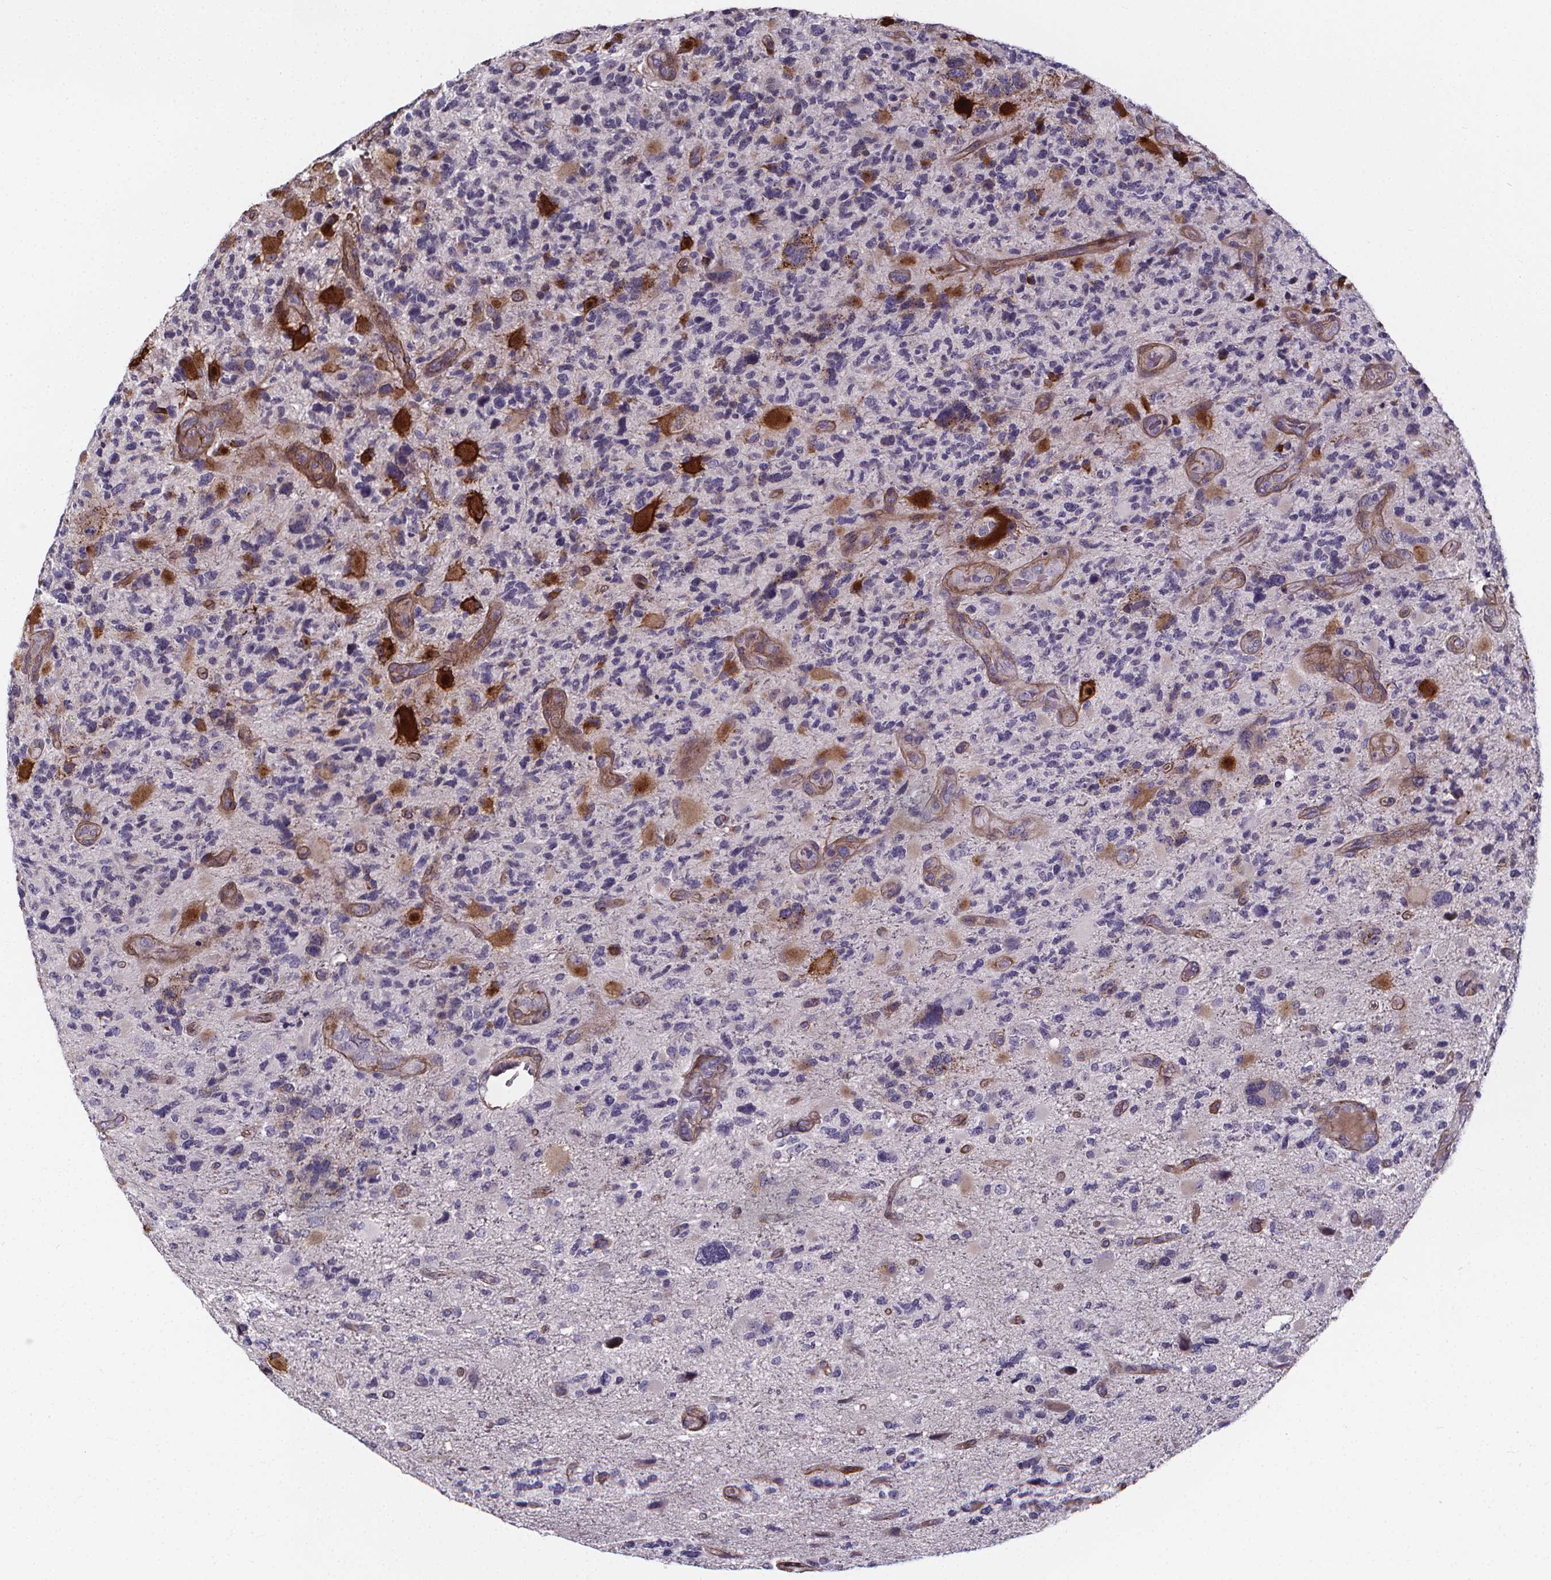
{"staining": {"intensity": "negative", "quantity": "none", "location": "none"}, "tissue": "glioma", "cell_type": "Tumor cells", "image_type": "cancer", "snomed": [{"axis": "morphology", "description": "Glioma, malignant, High grade"}, {"axis": "topography", "description": "Brain"}], "caption": "DAB immunohistochemical staining of high-grade glioma (malignant) displays no significant expression in tumor cells.", "gene": "AEBP1", "patient": {"sex": "female", "age": 71}}